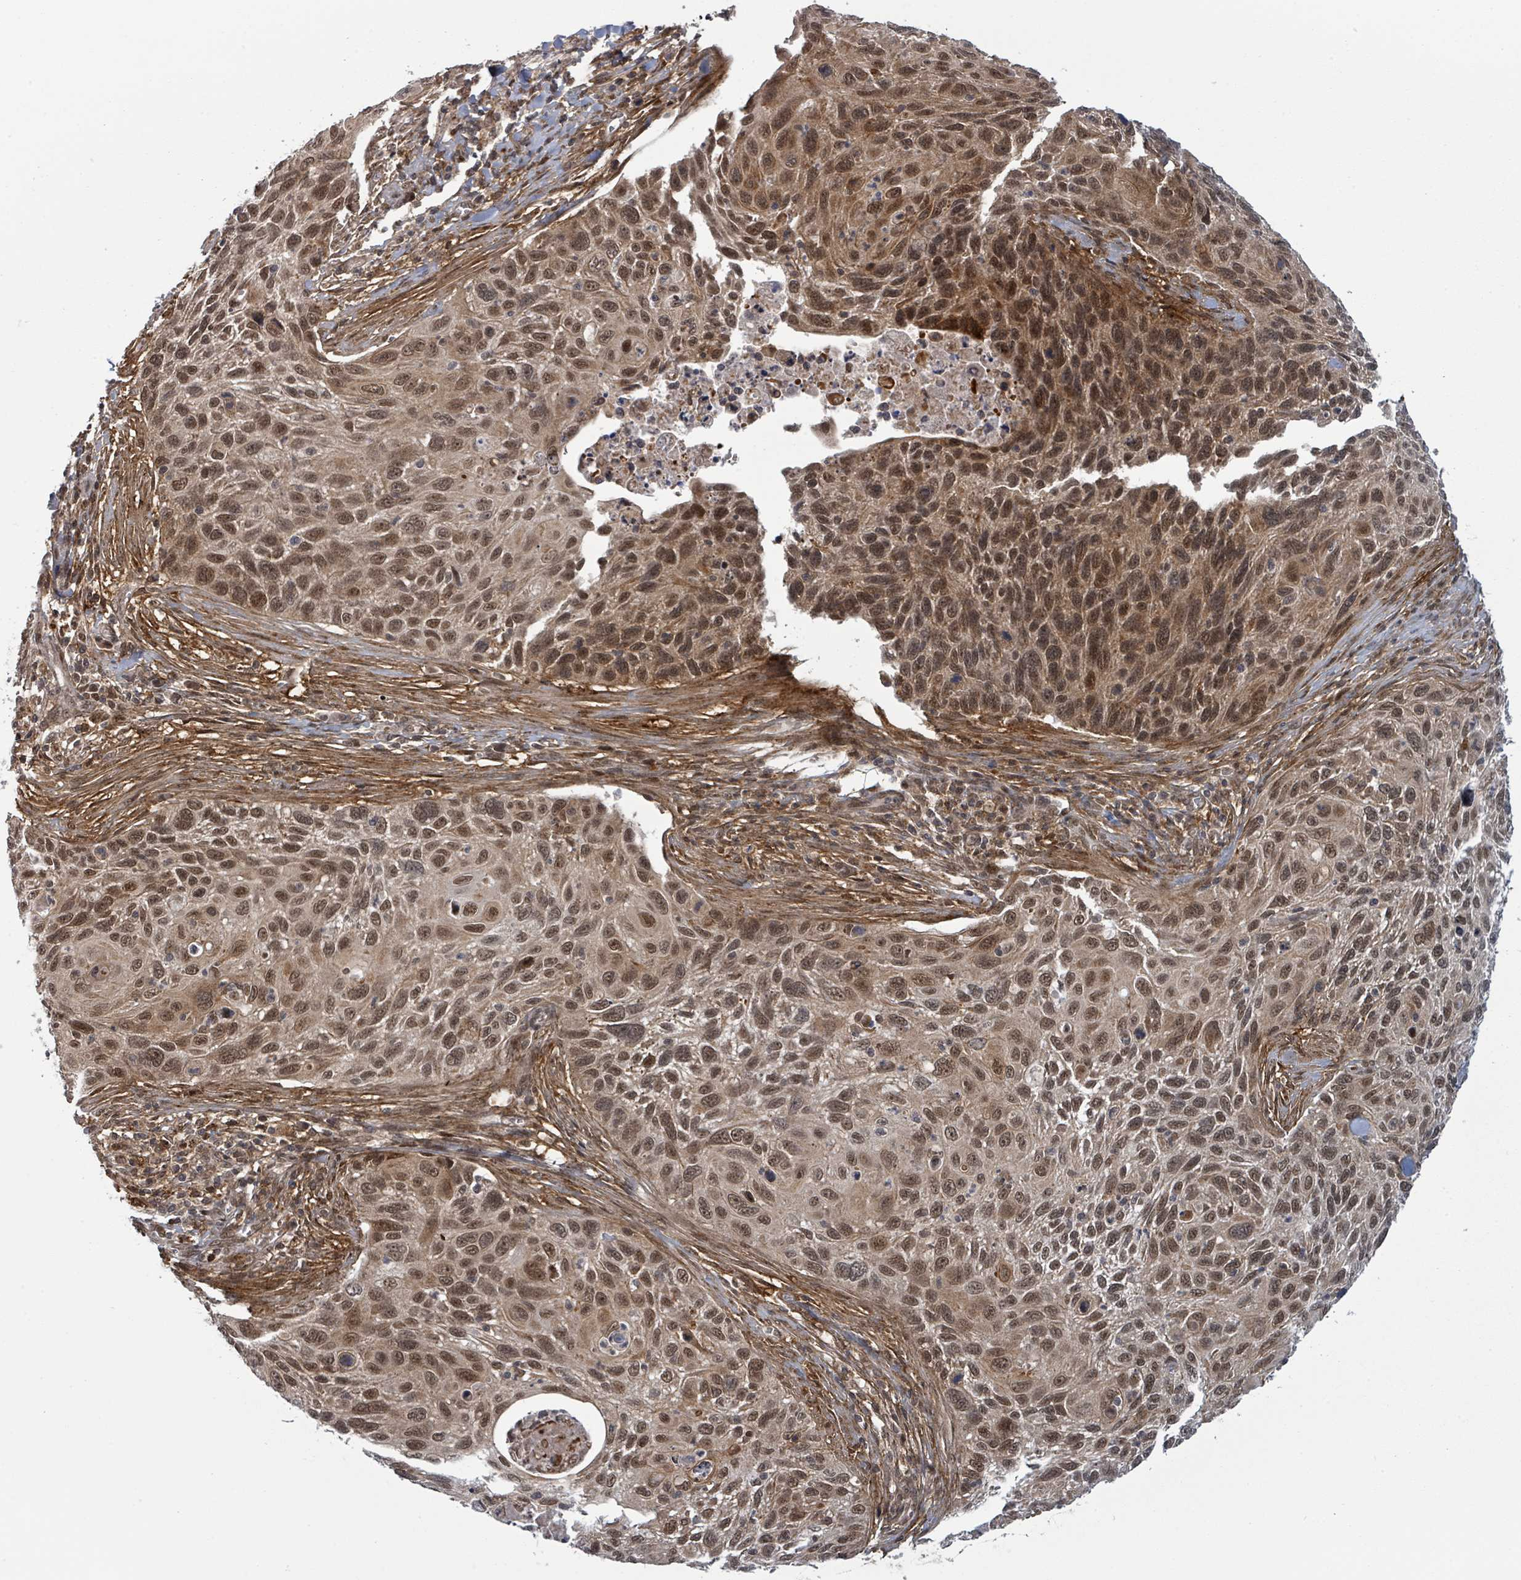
{"staining": {"intensity": "moderate", "quantity": ">75%", "location": "cytoplasmic/membranous,nuclear"}, "tissue": "cervical cancer", "cell_type": "Tumor cells", "image_type": "cancer", "snomed": [{"axis": "morphology", "description": "Squamous cell carcinoma, NOS"}, {"axis": "topography", "description": "Cervix"}], "caption": "Immunohistochemistry (IHC) histopathology image of neoplastic tissue: cervical squamous cell carcinoma stained using immunohistochemistry exhibits medium levels of moderate protein expression localized specifically in the cytoplasmic/membranous and nuclear of tumor cells, appearing as a cytoplasmic/membranous and nuclear brown color.", "gene": "GTF3C1", "patient": {"sex": "female", "age": 70}}